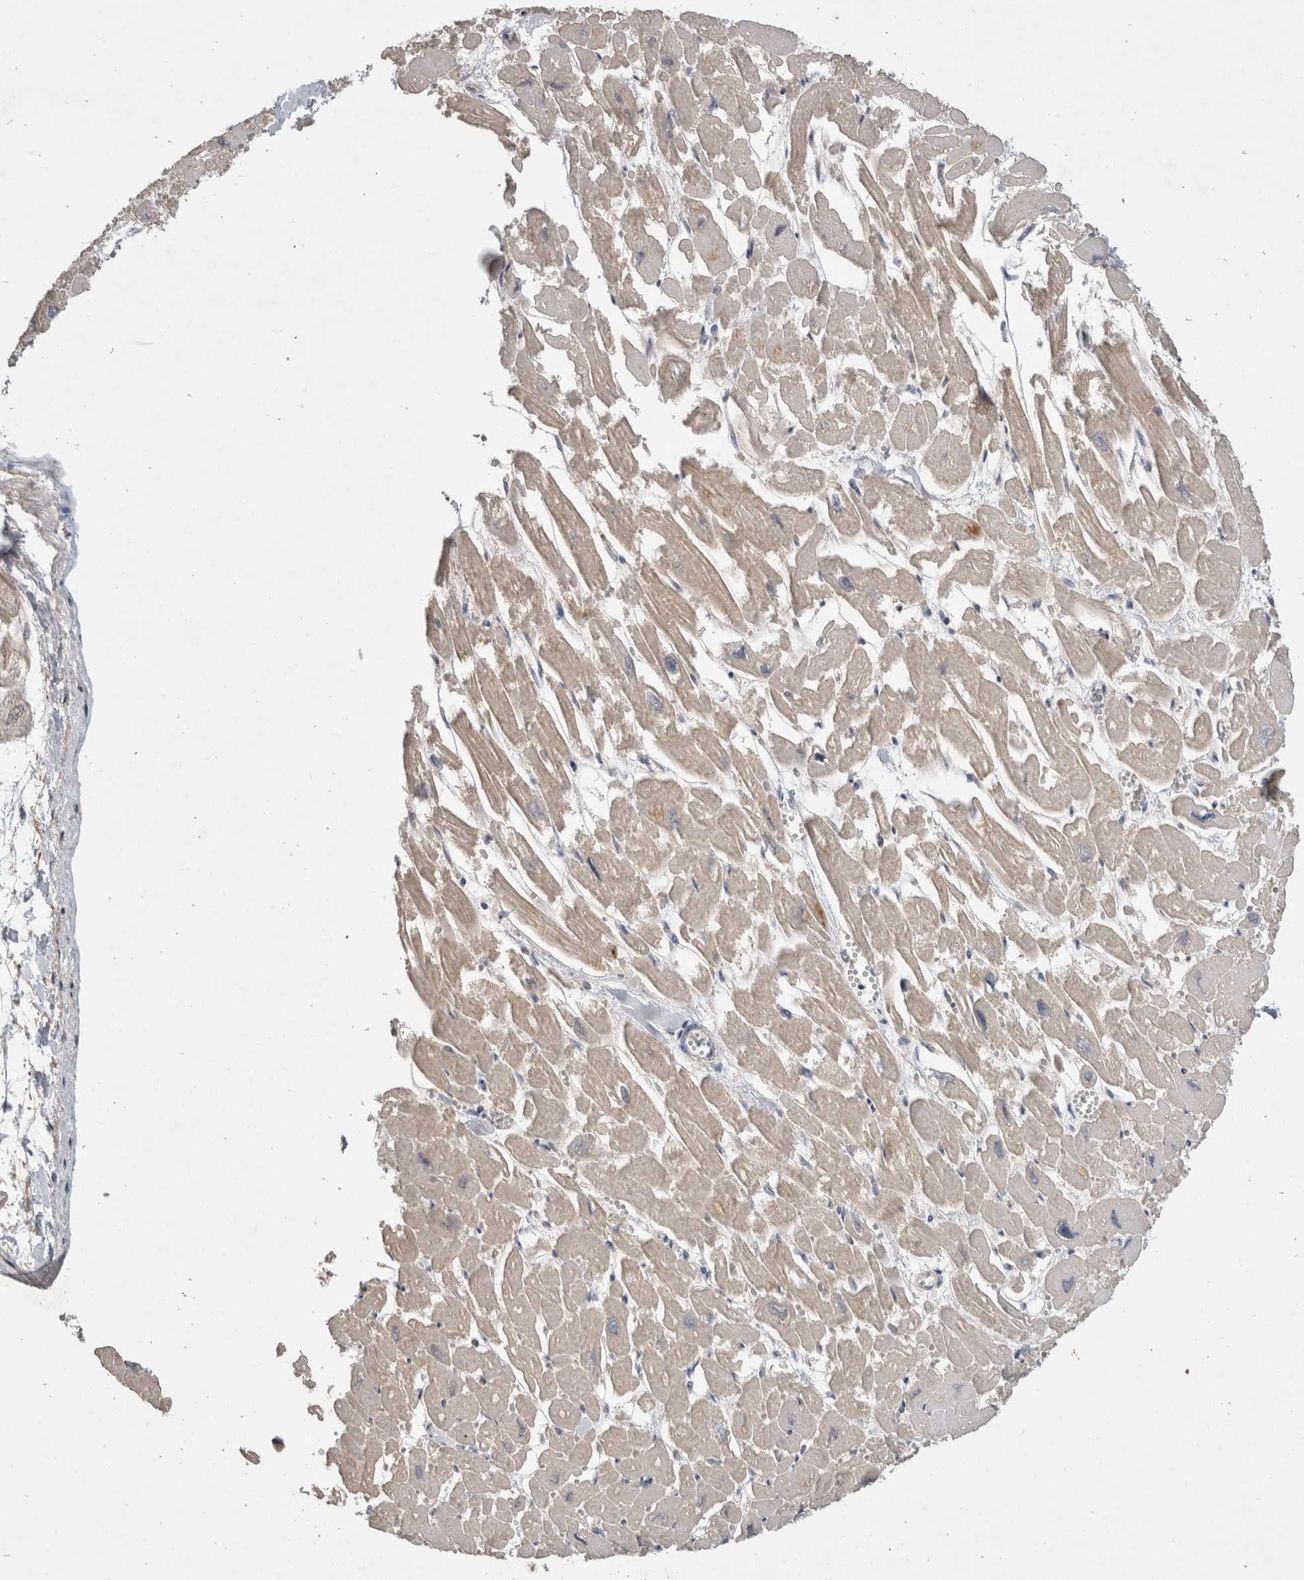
{"staining": {"intensity": "weak", "quantity": ">75%", "location": "cytoplasmic/membranous"}, "tissue": "heart muscle", "cell_type": "Cardiomyocytes", "image_type": "normal", "snomed": [{"axis": "morphology", "description": "Normal tissue, NOS"}, {"axis": "topography", "description": "Heart"}], "caption": "A brown stain highlights weak cytoplasmic/membranous staining of a protein in cardiomyocytes of normal human heart muscle. The protein of interest is shown in brown color, while the nuclei are stained blue.", "gene": "CERS3", "patient": {"sex": "male", "age": 54}}